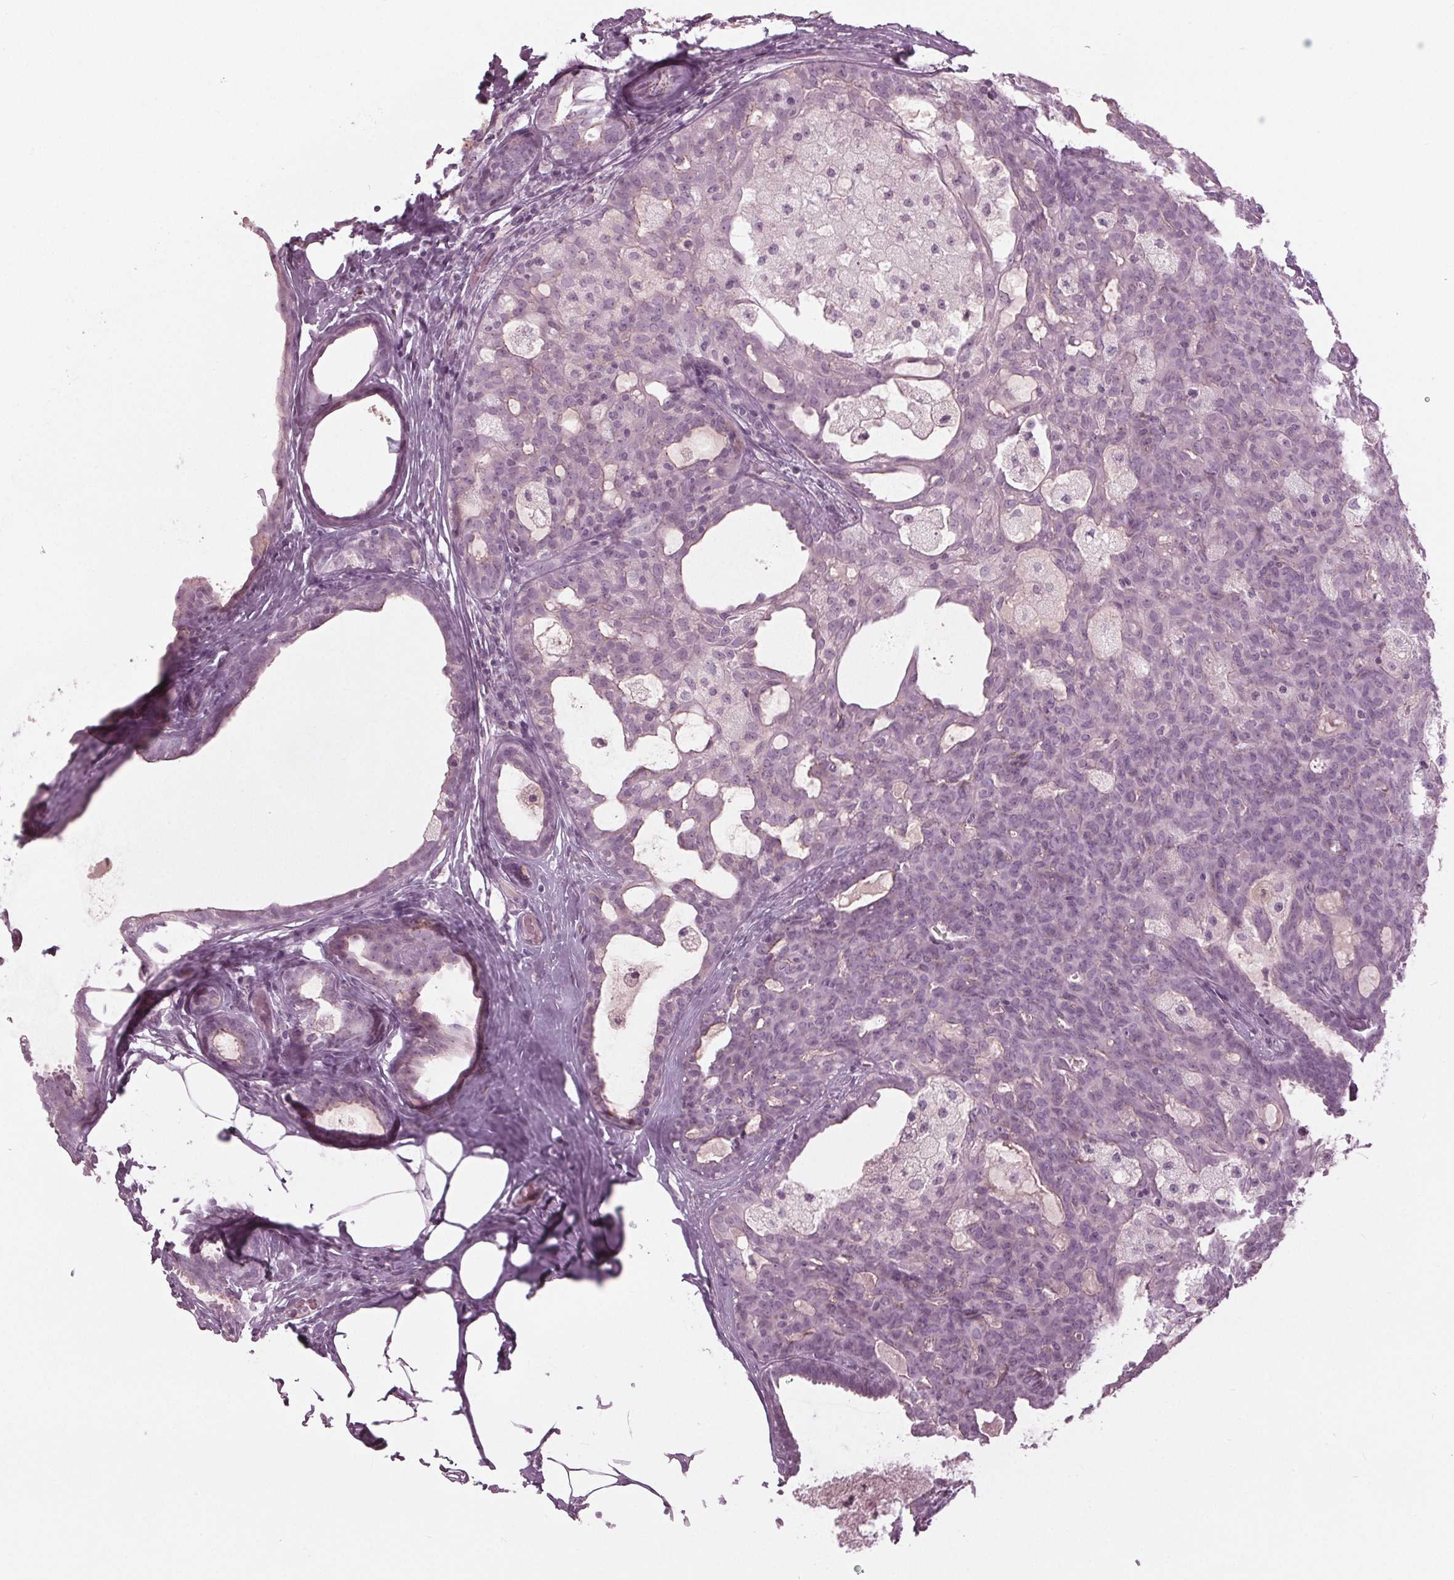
{"staining": {"intensity": "moderate", "quantity": "<25%", "location": "cytoplasmic/membranous"}, "tissue": "breast cancer", "cell_type": "Tumor cells", "image_type": "cancer", "snomed": [{"axis": "morphology", "description": "Duct carcinoma"}, {"axis": "topography", "description": "Breast"}], "caption": "Breast cancer (infiltrating ductal carcinoma) tissue exhibits moderate cytoplasmic/membranous staining in about <25% of tumor cells, visualized by immunohistochemistry.", "gene": "SLC9A4", "patient": {"sex": "female", "age": 59}}